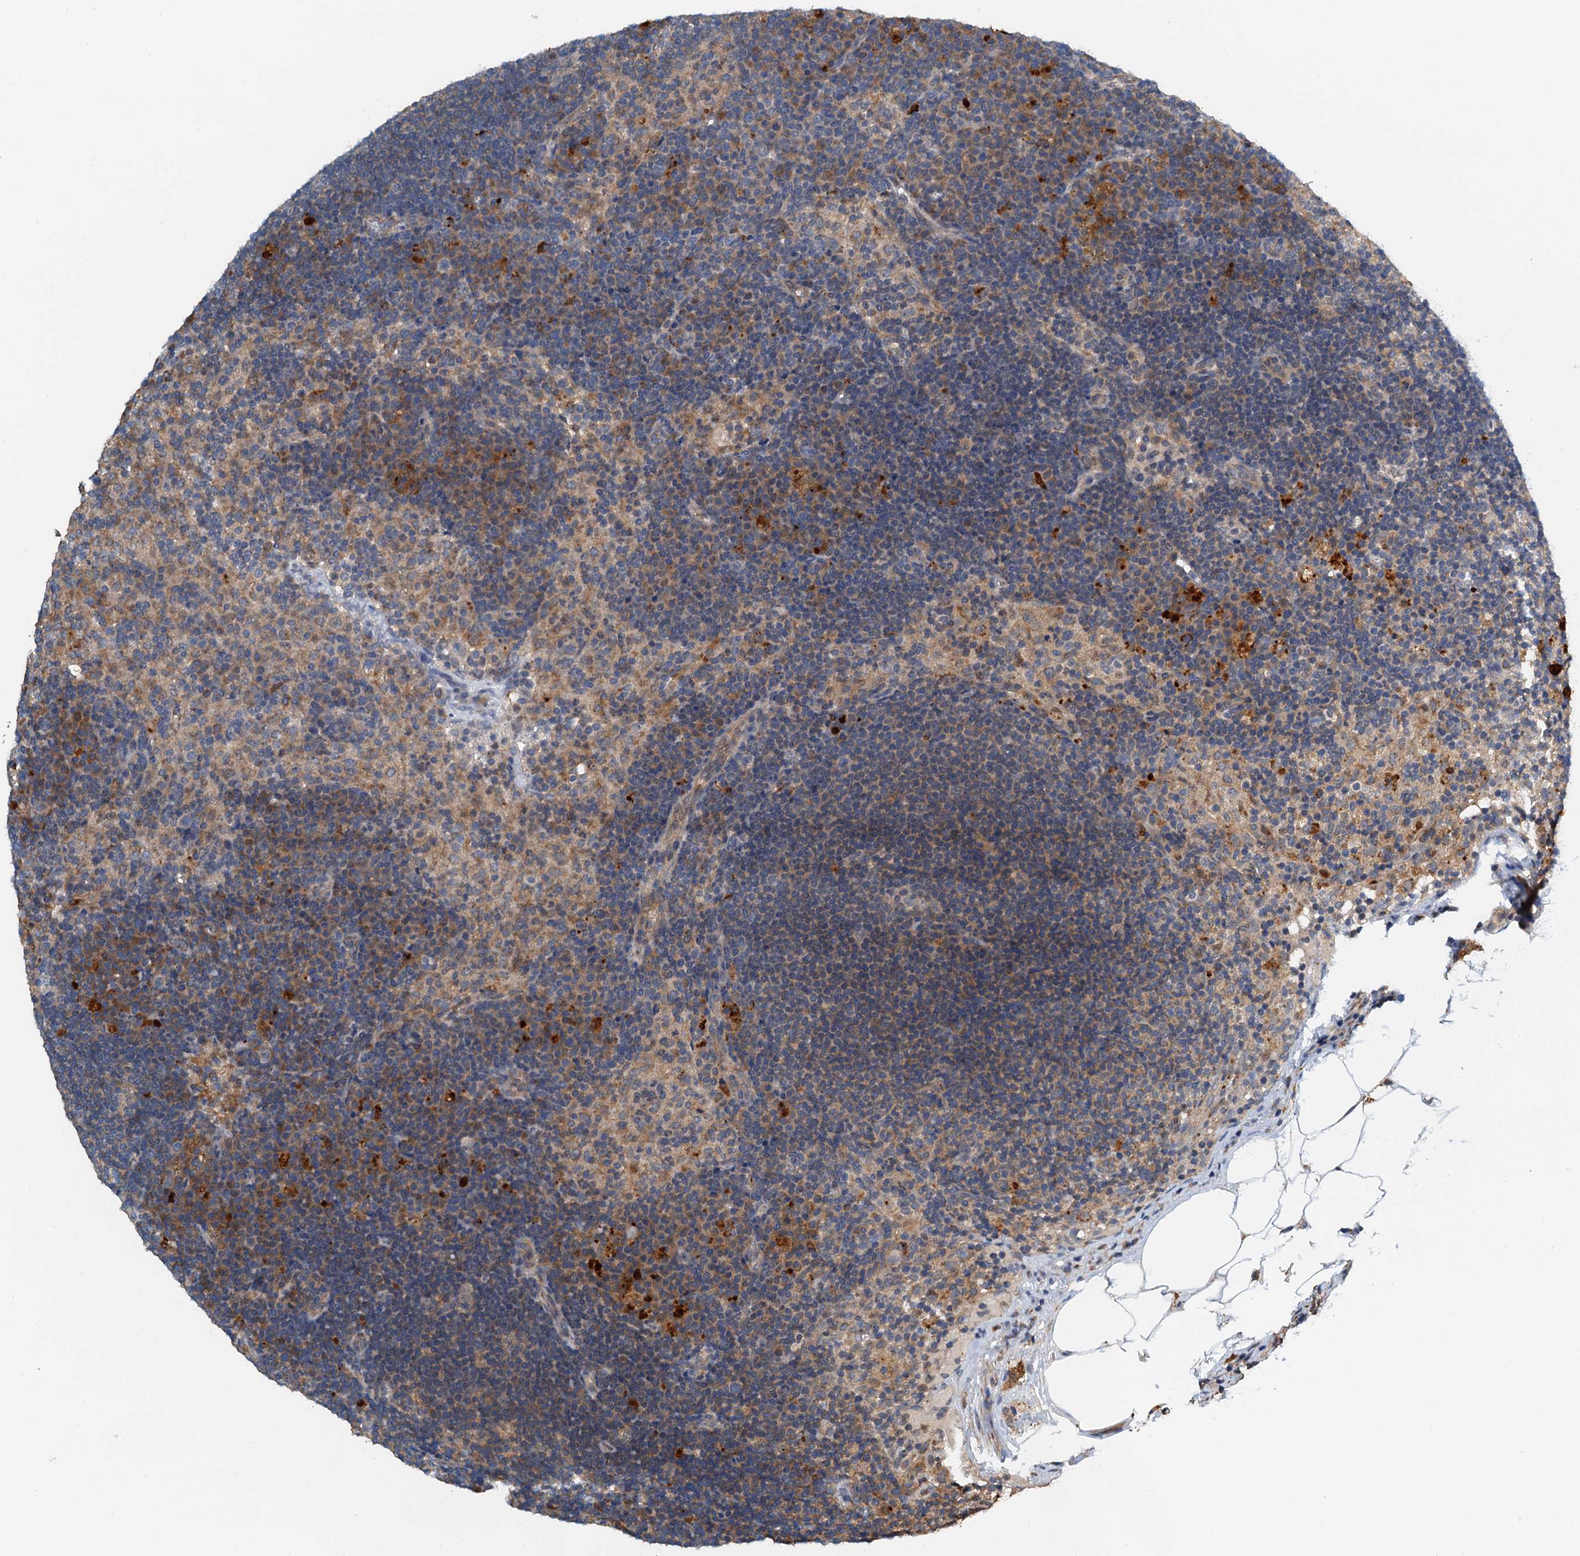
{"staining": {"intensity": "negative", "quantity": "none", "location": "none"}, "tissue": "lymph node", "cell_type": "Germinal center cells", "image_type": "normal", "snomed": [{"axis": "morphology", "description": "Normal tissue, NOS"}, {"axis": "topography", "description": "Lymph node"}], "caption": "Immunohistochemistry of benign human lymph node demonstrates no positivity in germinal center cells. The staining is performed using DAB (3,3'-diaminobenzidine) brown chromogen with nuclei counter-stained in using hematoxylin.", "gene": "ZNF606", "patient": {"sex": "female", "age": 70}}